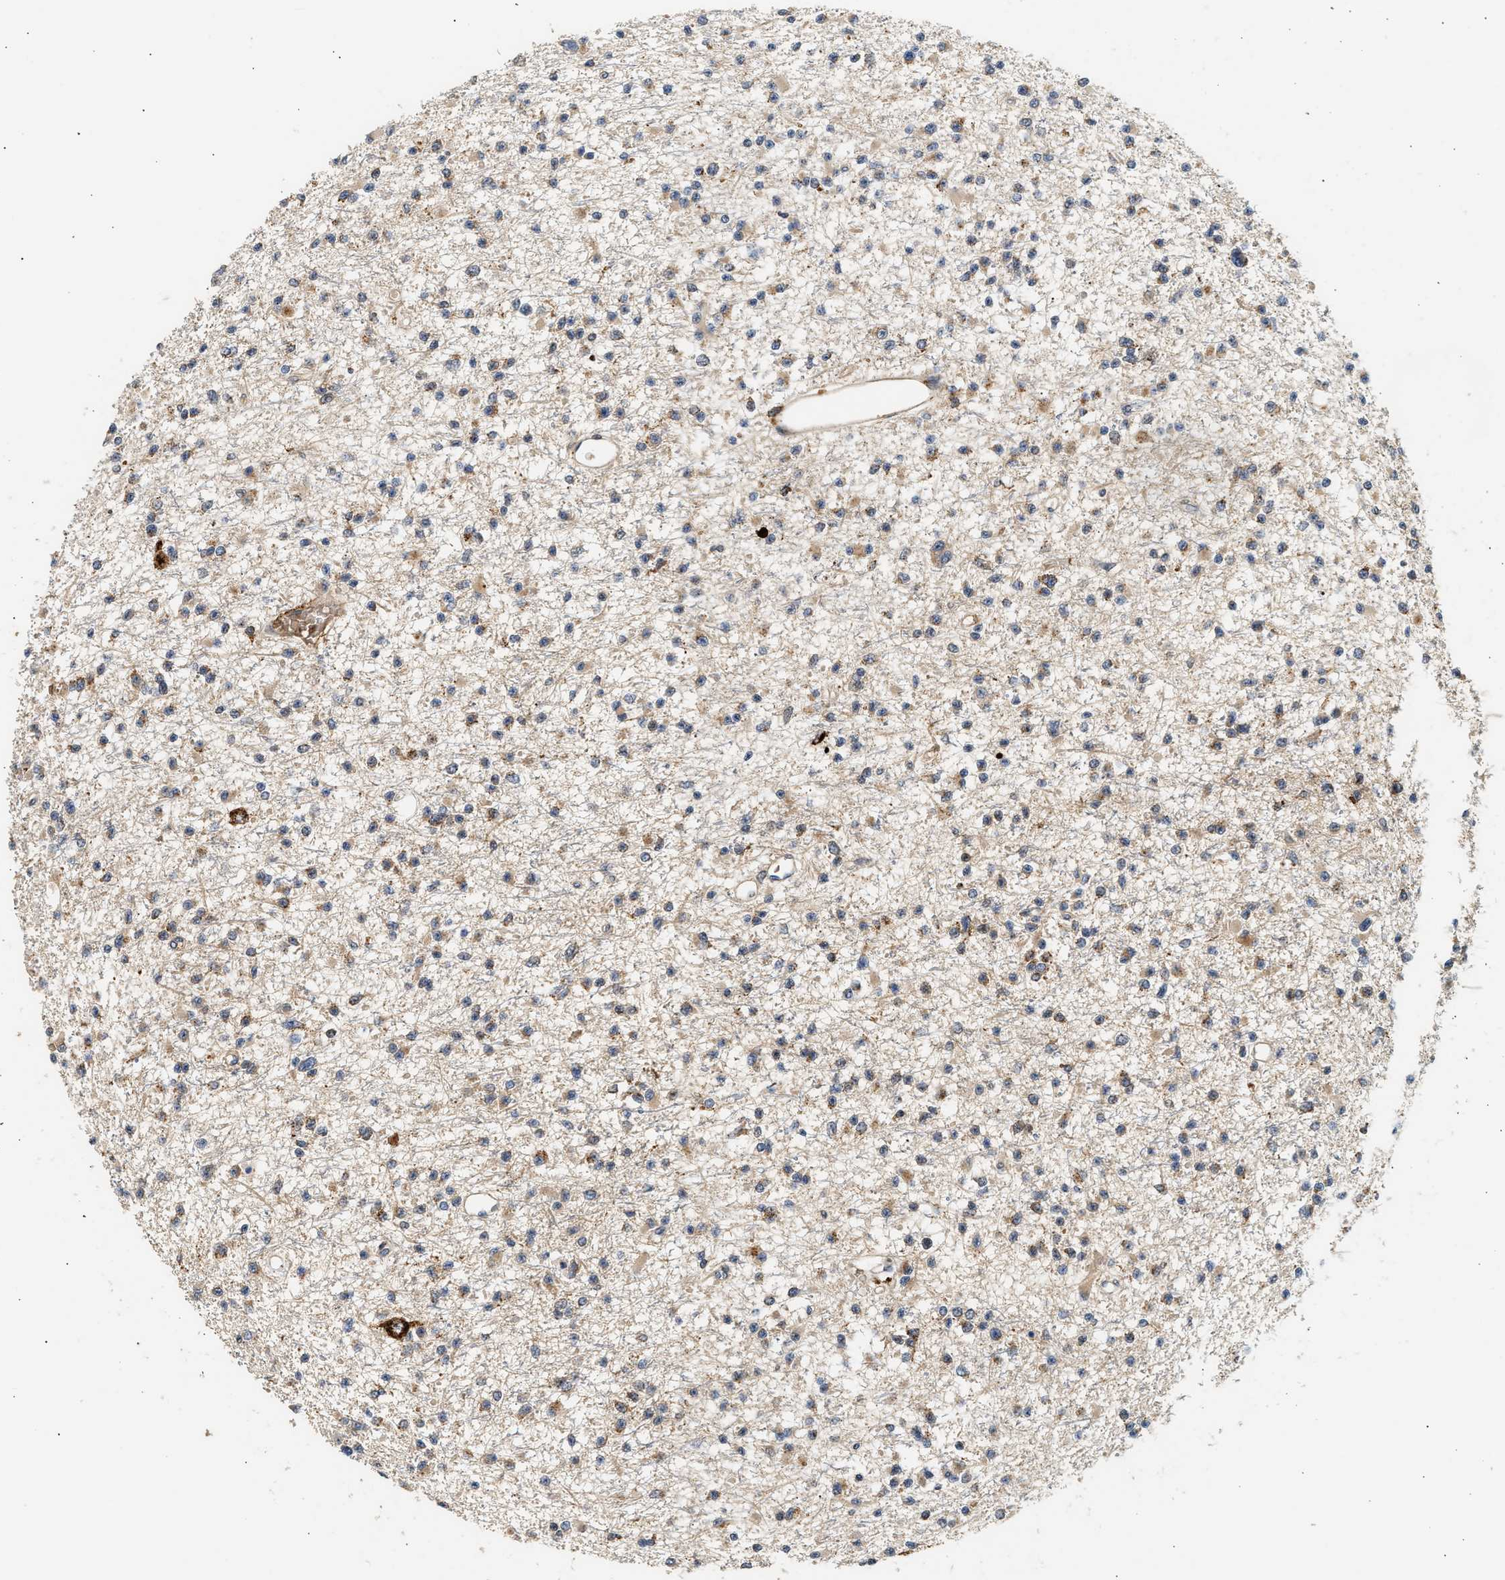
{"staining": {"intensity": "weak", "quantity": "25%-75%", "location": "cytoplasmic/membranous"}, "tissue": "glioma", "cell_type": "Tumor cells", "image_type": "cancer", "snomed": [{"axis": "morphology", "description": "Glioma, malignant, Low grade"}, {"axis": "topography", "description": "Brain"}], "caption": "The histopathology image exhibits a brown stain indicating the presence of a protein in the cytoplasmic/membranous of tumor cells in glioma.", "gene": "PLD3", "patient": {"sex": "female", "age": 22}}